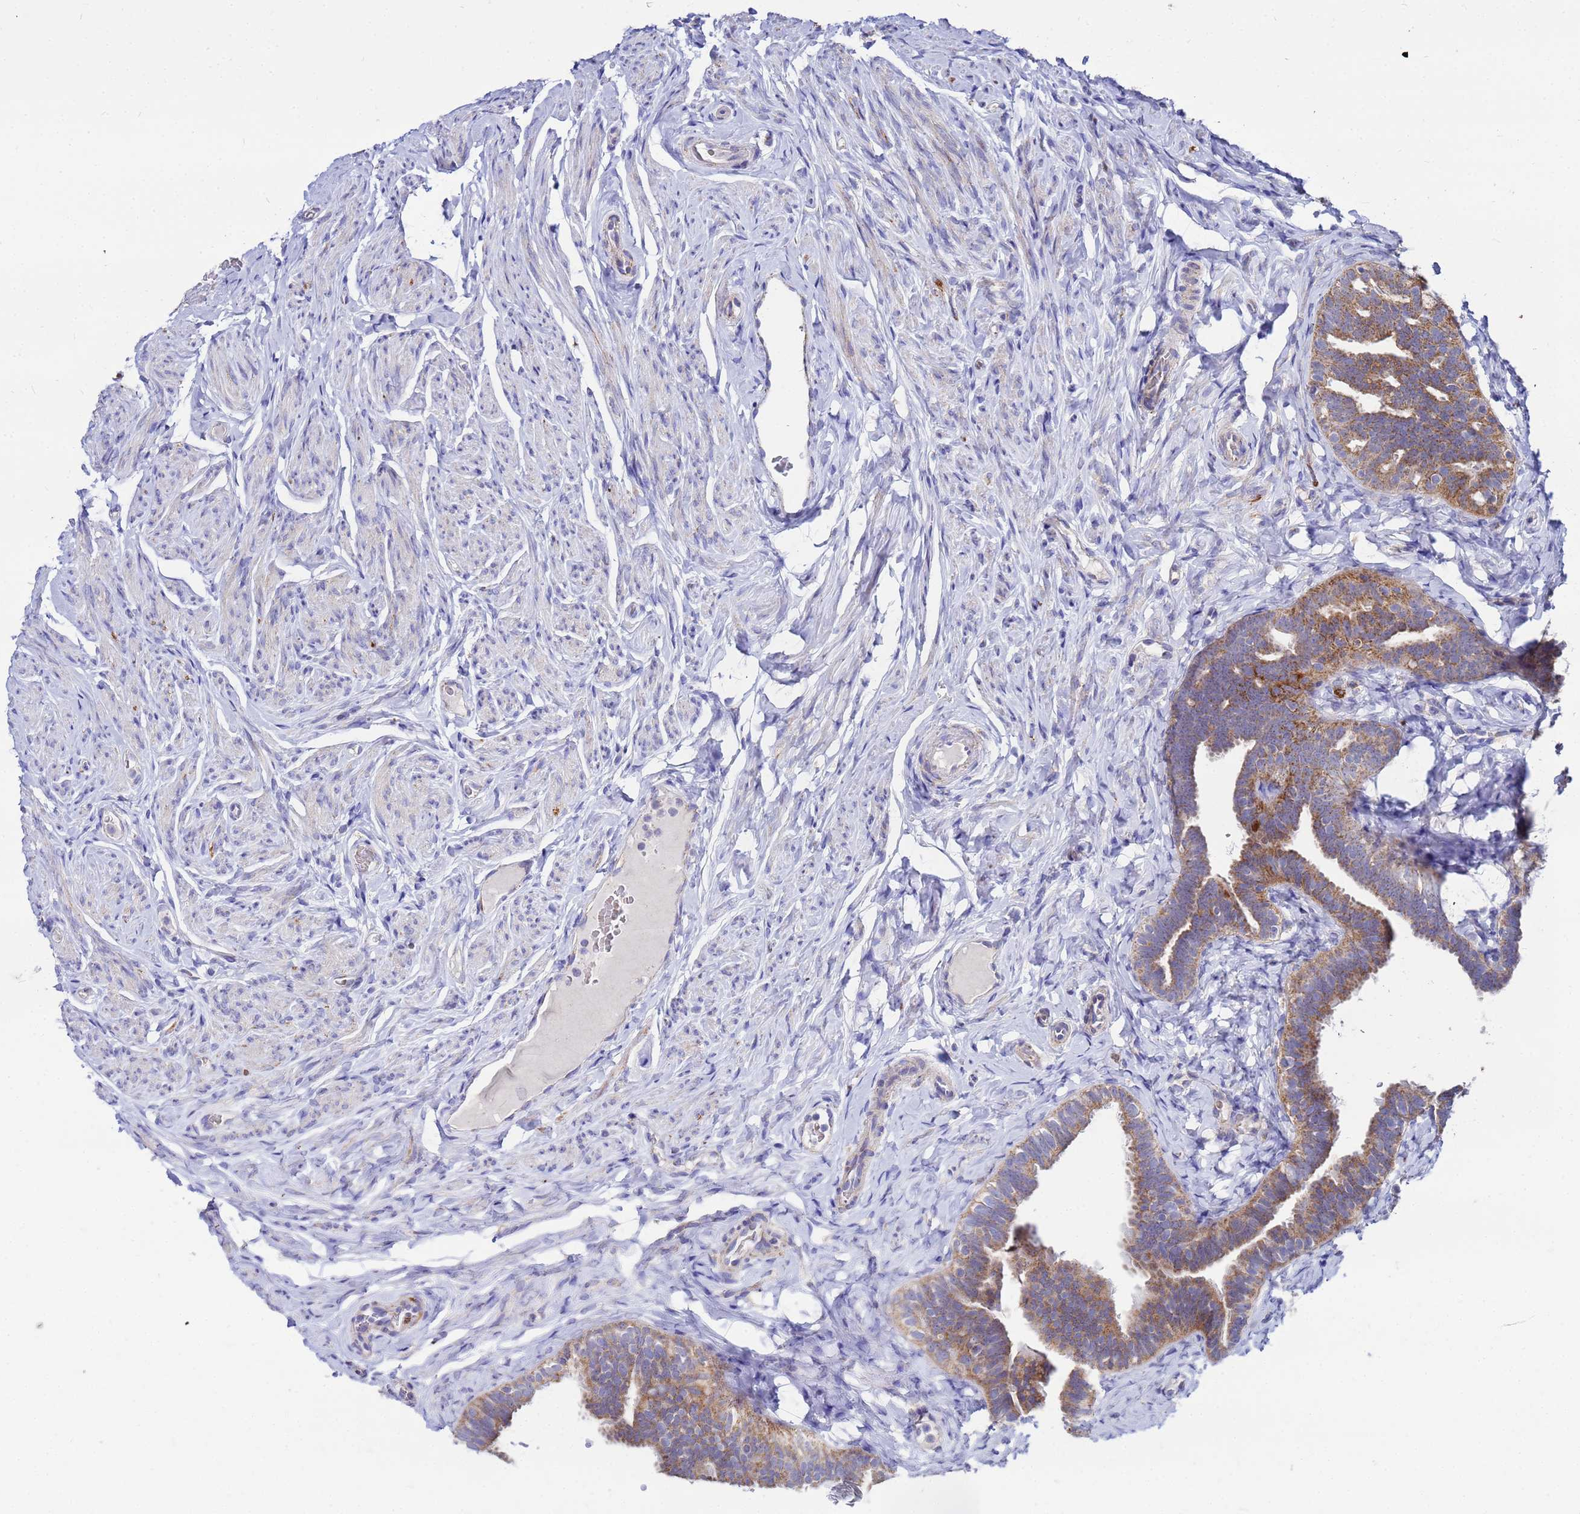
{"staining": {"intensity": "moderate", "quantity": ">75%", "location": "cytoplasmic/membranous"}, "tissue": "fallopian tube", "cell_type": "Glandular cells", "image_type": "normal", "snomed": [{"axis": "morphology", "description": "Normal tissue, NOS"}, {"axis": "topography", "description": "Fallopian tube"}], "caption": "The image shows immunohistochemical staining of benign fallopian tube. There is moderate cytoplasmic/membranous expression is identified in approximately >75% of glandular cells.", "gene": "FAHD2A", "patient": {"sex": "female", "age": 65}}